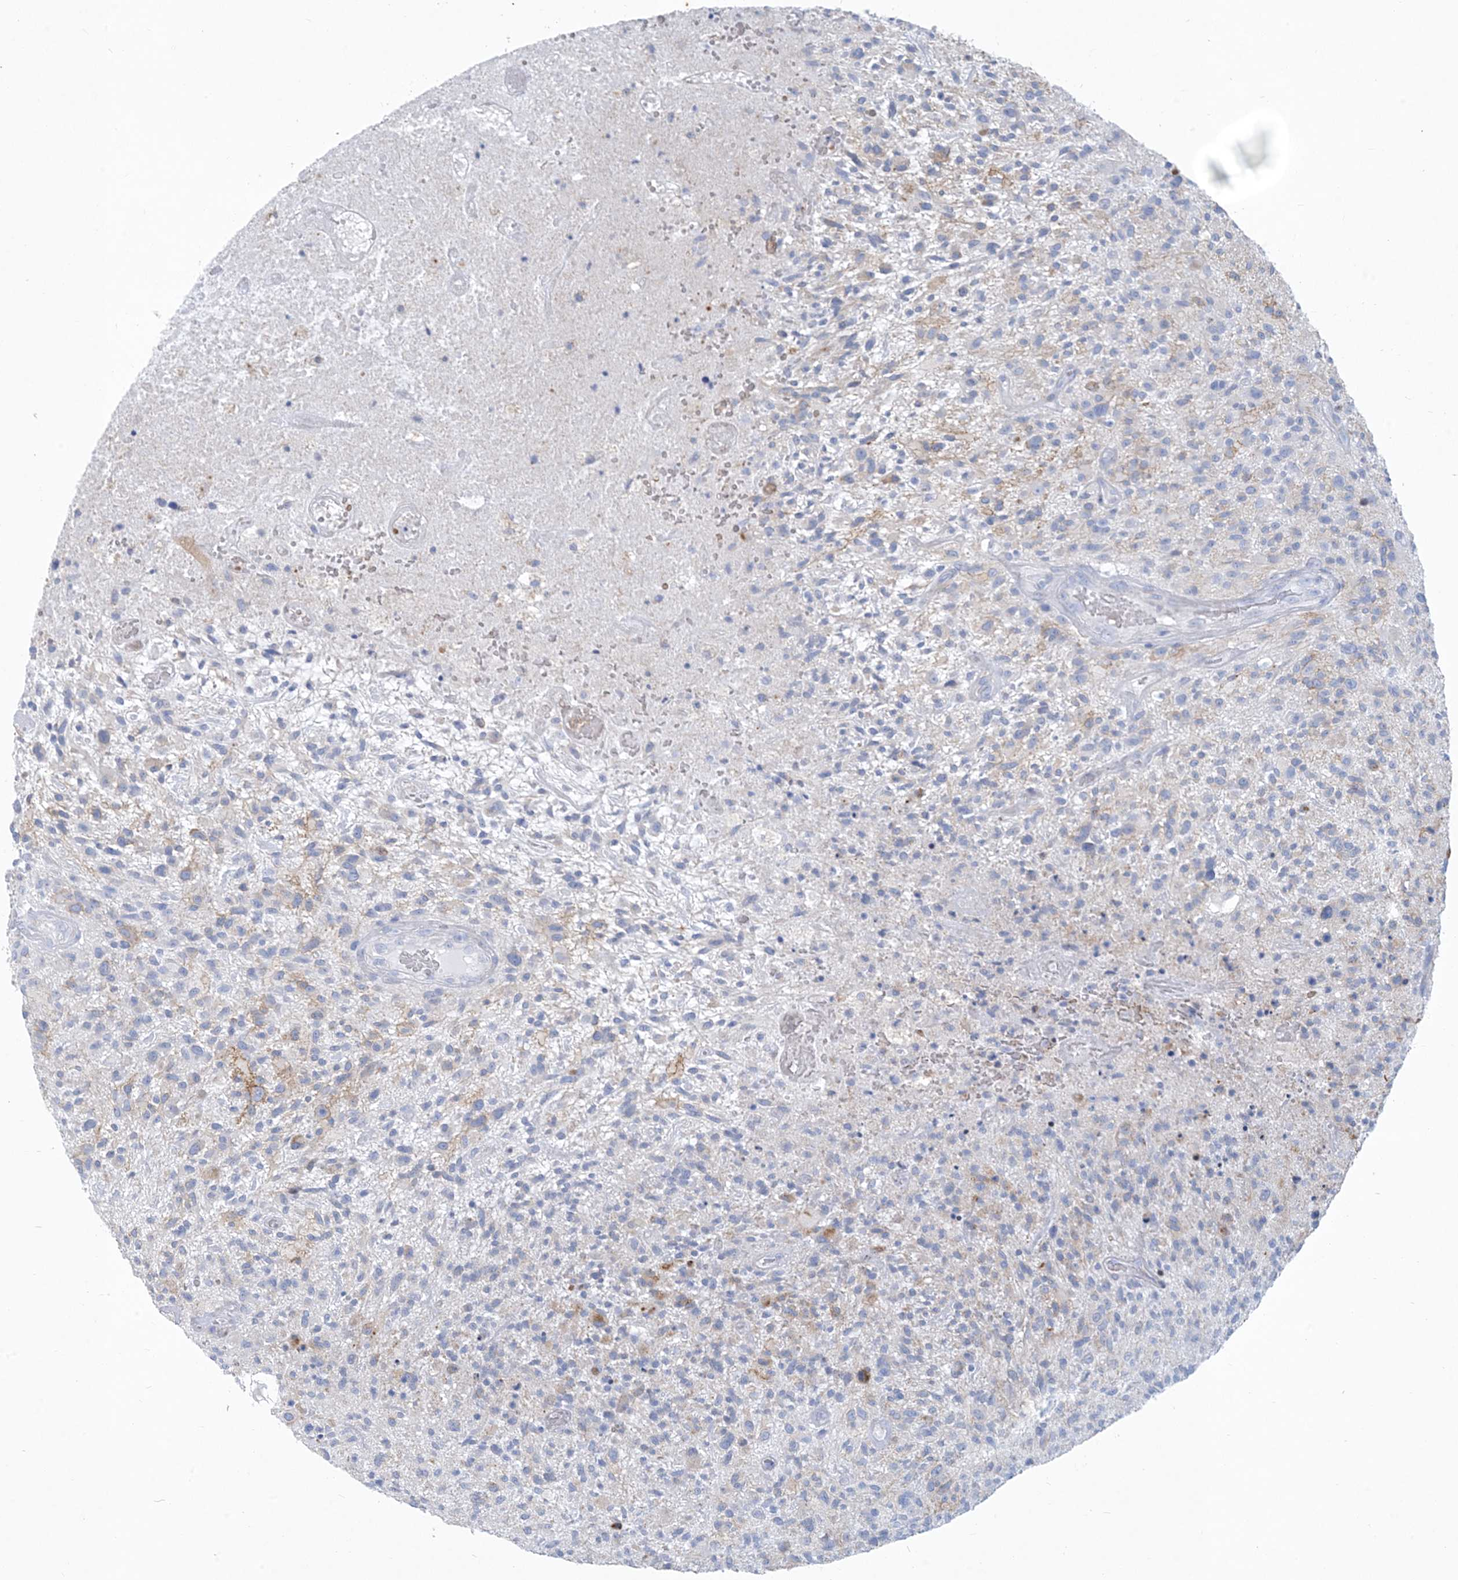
{"staining": {"intensity": "negative", "quantity": "none", "location": "none"}, "tissue": "glioma", "cell_type": "Tumor cells", "image_type": "cancer", "snomed": [{"axis": "morphology", "description": "Glioma, malignant, High grade"}, {"axis": "topography", "description": "Brain"}], "caption": "A high-resolution histopathology image shows IHC staining of glioma, which demonstrates no significant expression in tumor cells.", "gene": "MOXD1", "patient": {"sex": "male", "age": 47}}